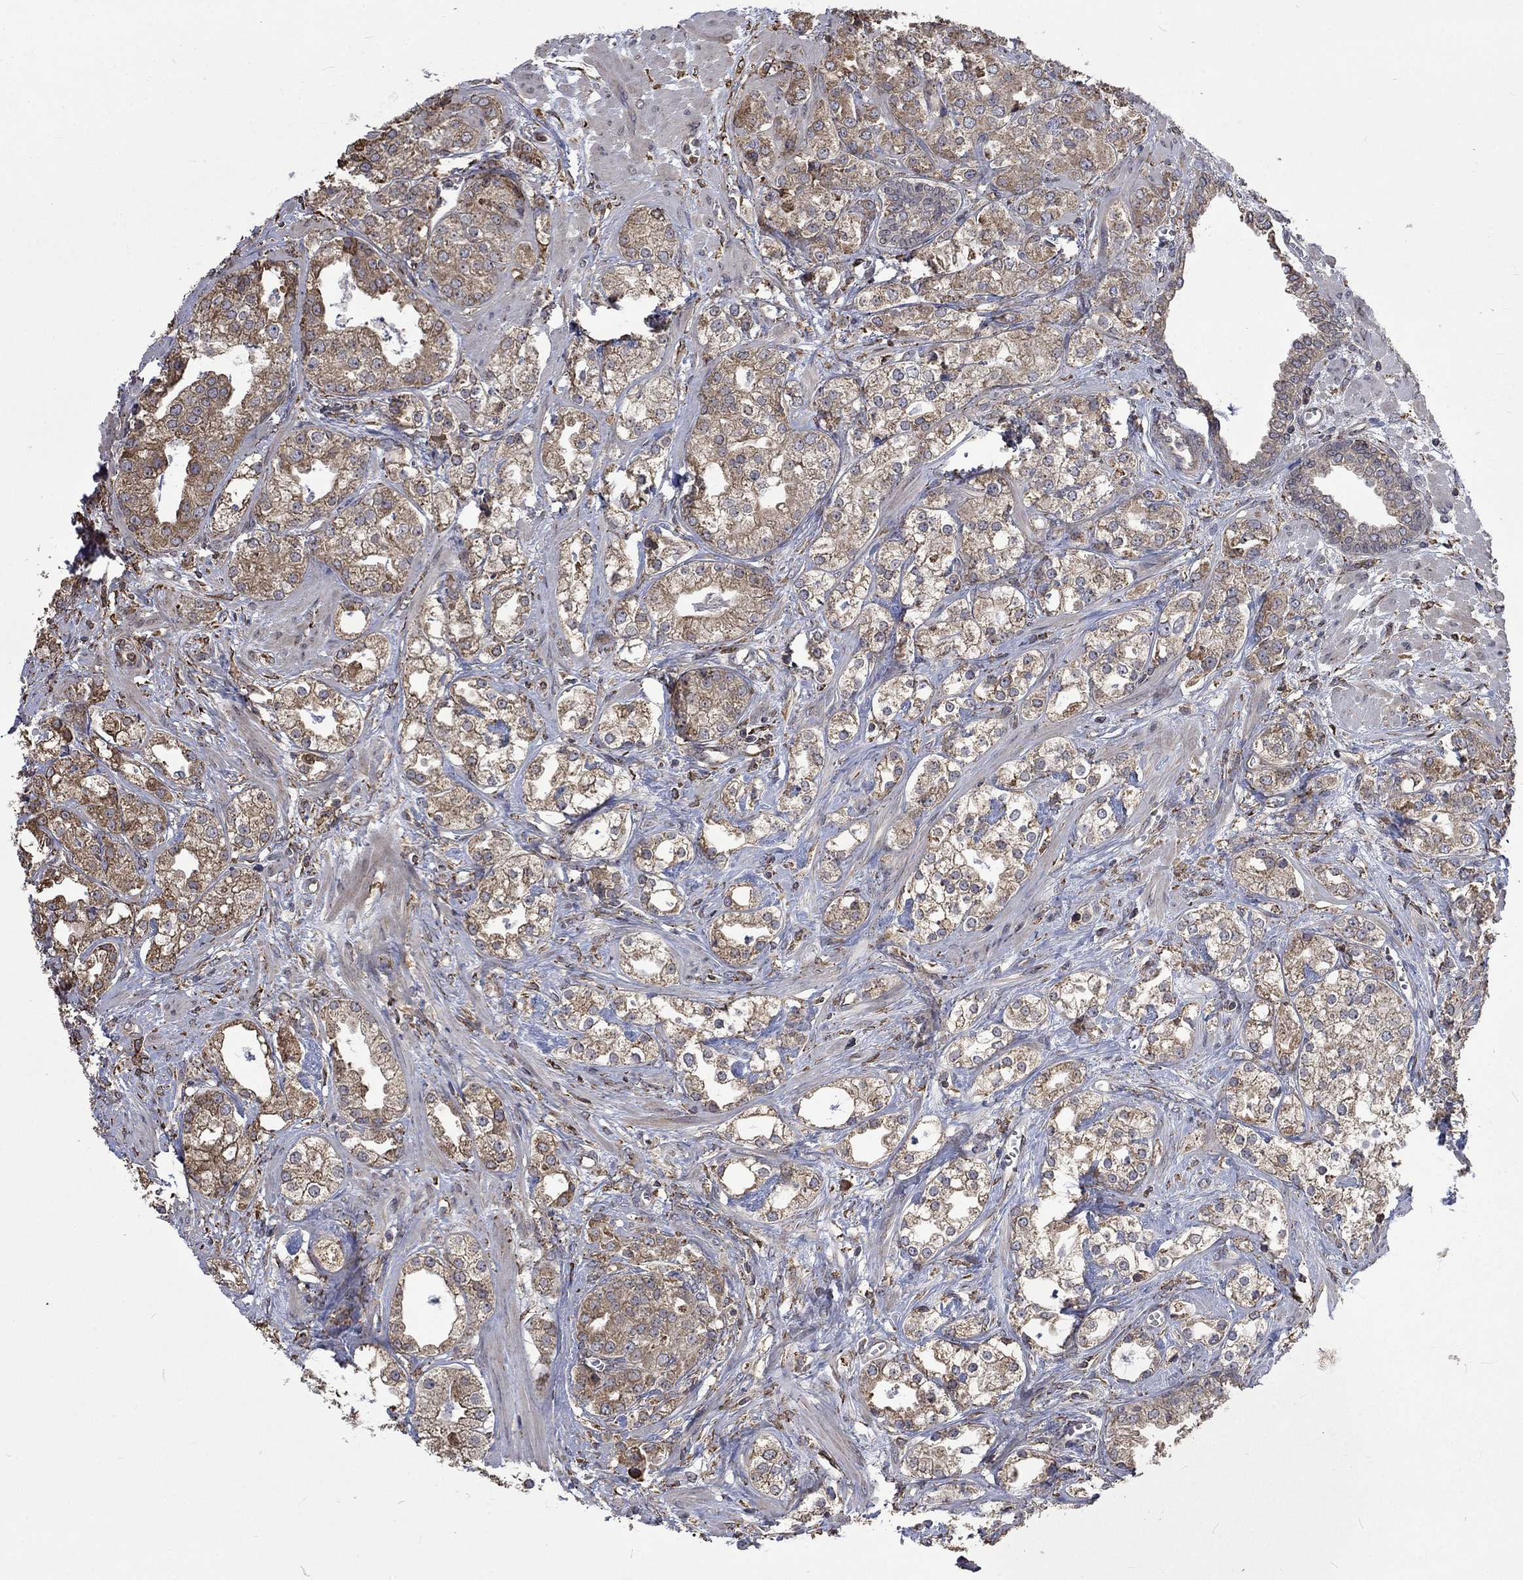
{"staining": {"intensity": "weak", "quantity": ">75%", "location": "cytoplasmic/membranous"}, "tissue": "prostate cancer", "cell_type": "Tumor cells", "image_type": "cancer", "snomed": [{"axis": "morphology", "description": "Adenocarcinoma, NOS"}, {"axis": "topography", "description": "Prostate and seminal vesicle, NOS"}, {"axis": "topography", "description": "Prostate"}], "caption": "Approximately >75% of tumor cells in prostate adenocarcinoma reveal weak cytoplasmic/membranous protein staining as visualized by brown immunohistochemical staining.", "gene": "ESRRA", "patient": {"sex": "male", "age": 62}}